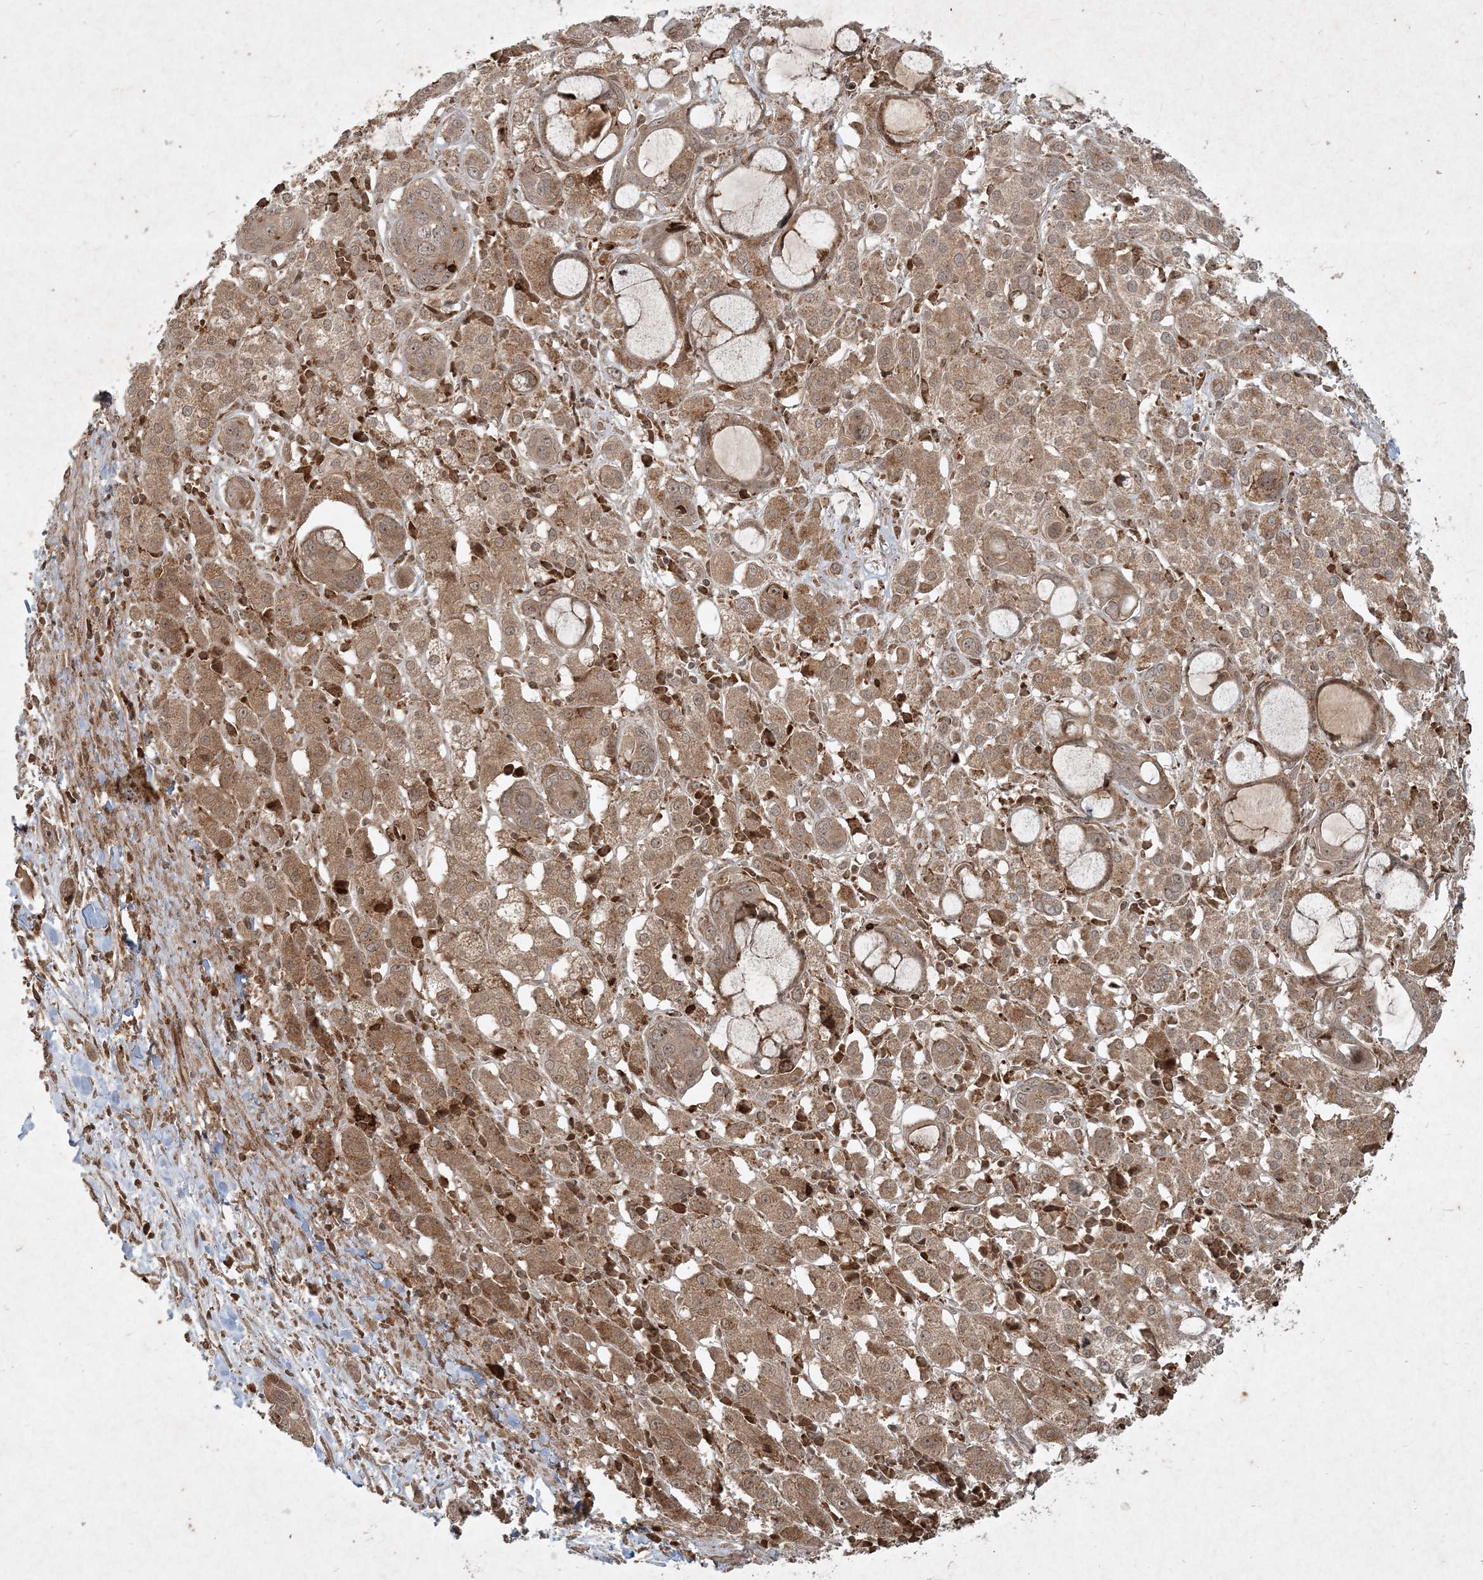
{"staining": {"intensity": "moderate", "quantity": ">75%", "location": "cytoplasmic/membranous"}, "tissue": "pancreatic cancer", "cell_type": "Tumor cells", "image_type": "cancer", "snomed": [{"axis": "morphology", "description": "Adenocarcinoma, NOS"}, {"axis": "topography", "description": "Pancreas"}], "caption": "The photomicrograph reveals staining of adenocarcinoma (pancreatic), revealing moderate cytoplasmic/membranous protein expression (brown color) within tumor cells.", "gene": "NARS1", "patient": {"sex": "female", "age": 60}}